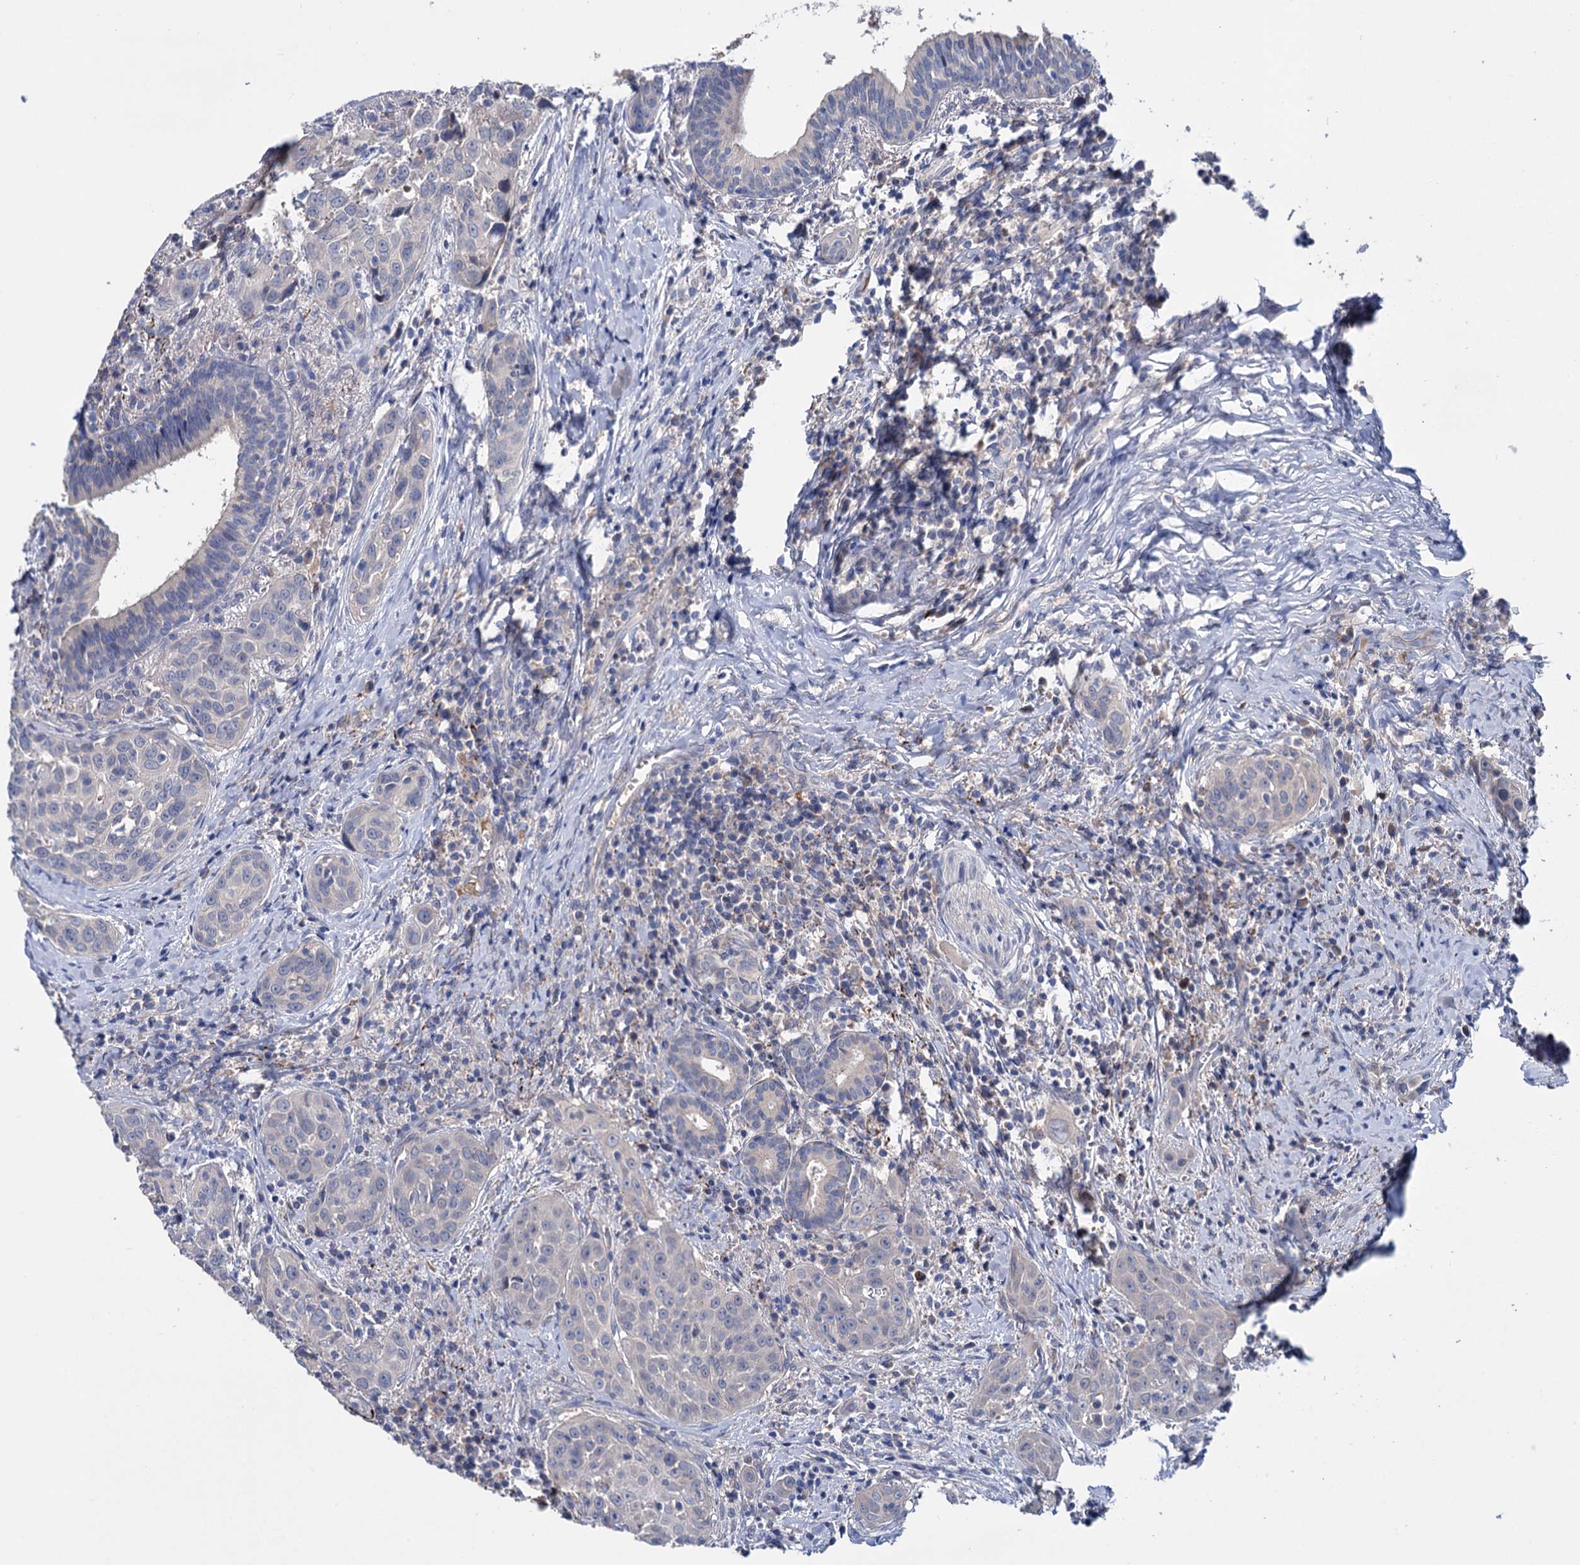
{"staining": {"intensity": "negative", "quantity": "none", "location": "none"}, "tissue": "head and neck cancer", "cell_type": "Tumor cells", "image_type": "cancer", "snomed": [{"axis": "morphology", "description": "Squamous cell carcinoma, NOS"}, {"axis": "topography", "description": "Oral tissue"}, {"axis": "topography", "description": "Head-Neck"}], "caption": "Tumor cells are negative for brown protein staining in squamous cell carcinoma (head and neck).", "gene": "PPP1R32", "patient": {"sex": "female", "age": 50}}